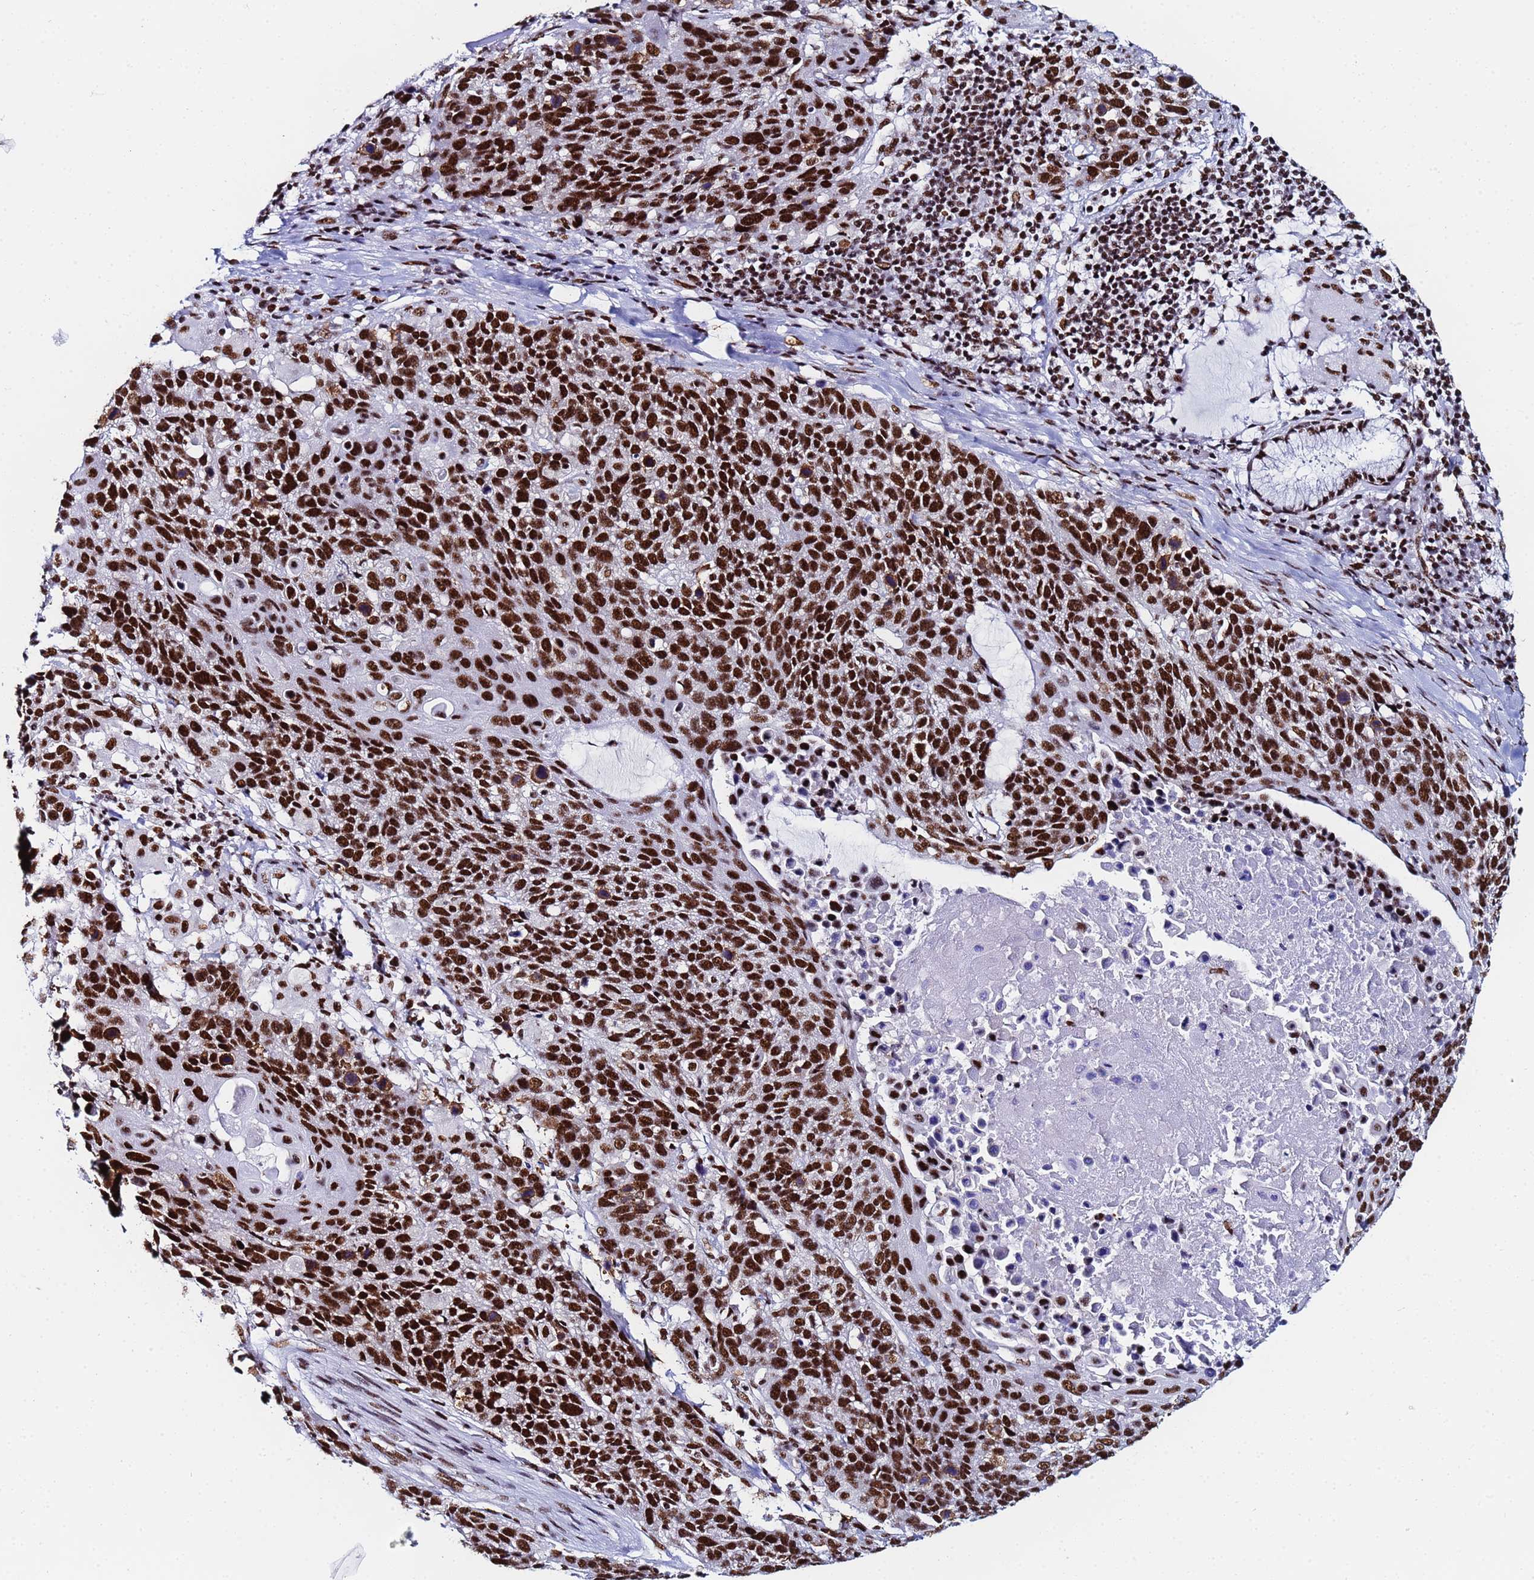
{"staining": {"intensity": "strong", "quantity": ">75%", "location": "nuclear"}, "tissue": "lung cancer", "cell_type": "Tumor cells", "image_type": "cancer", "snomed": [{"axis": "morphology", "description": "Squamous cell carcinoma, NOS"}, {"axis": "topography", "description": "Lung"}], "caption": "Immunohistochemical staining of human lung cancer exhibits strong nuclear protein positivity in about >75% of tumor cells. (DAB IHC, brown staining for protein, blue staining for nuclei).", "gene": "SNRPA1", "patient": {"sex": "male", "age": 66}}